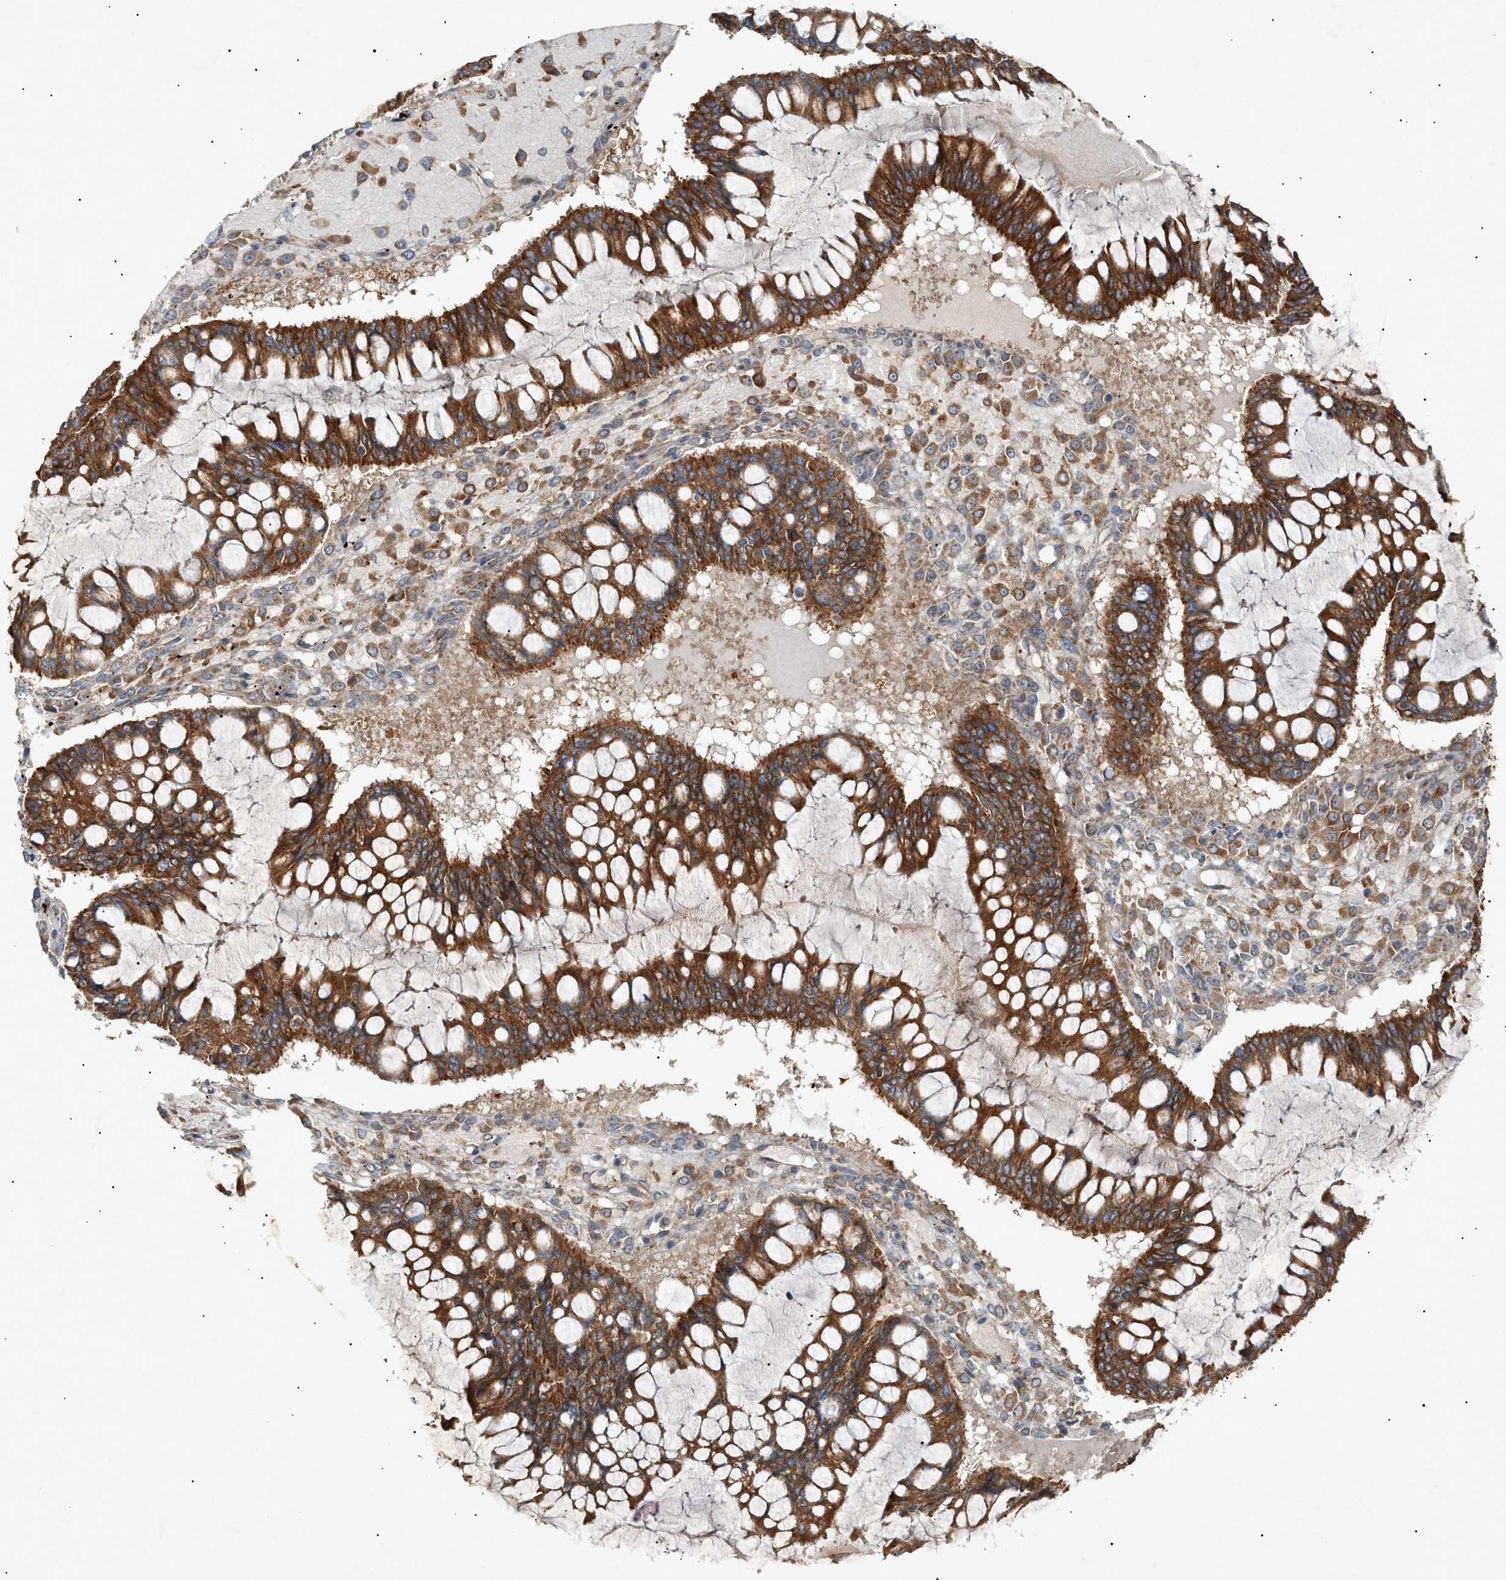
{"staining": {"intensity": "strong", "quantity": ">75%", "location": "cytoplasmic/membranous"}, "tissue": "ovarian cancer", "cell_type": "Tumor cells", "image_type": "cancer", "snomed": [{"axis": "morphology", "description": "Cystadenocarcinoma, mucinous, NOS"}, {"axis": "topography", "description": "Ovary"}], "caption": "Immunohistochemistry (IHC) image of neoplastic tissue: ovarian cancer stained using immunohistochemistry displays high levels of strong protein expression localized specifically in the cytoplasmic/membranous of tumor cells, appearing as a cytoplasmic/membranous brown color.", "gene": "MTCH1", "patient": {"sex": "female", "age": 73}}